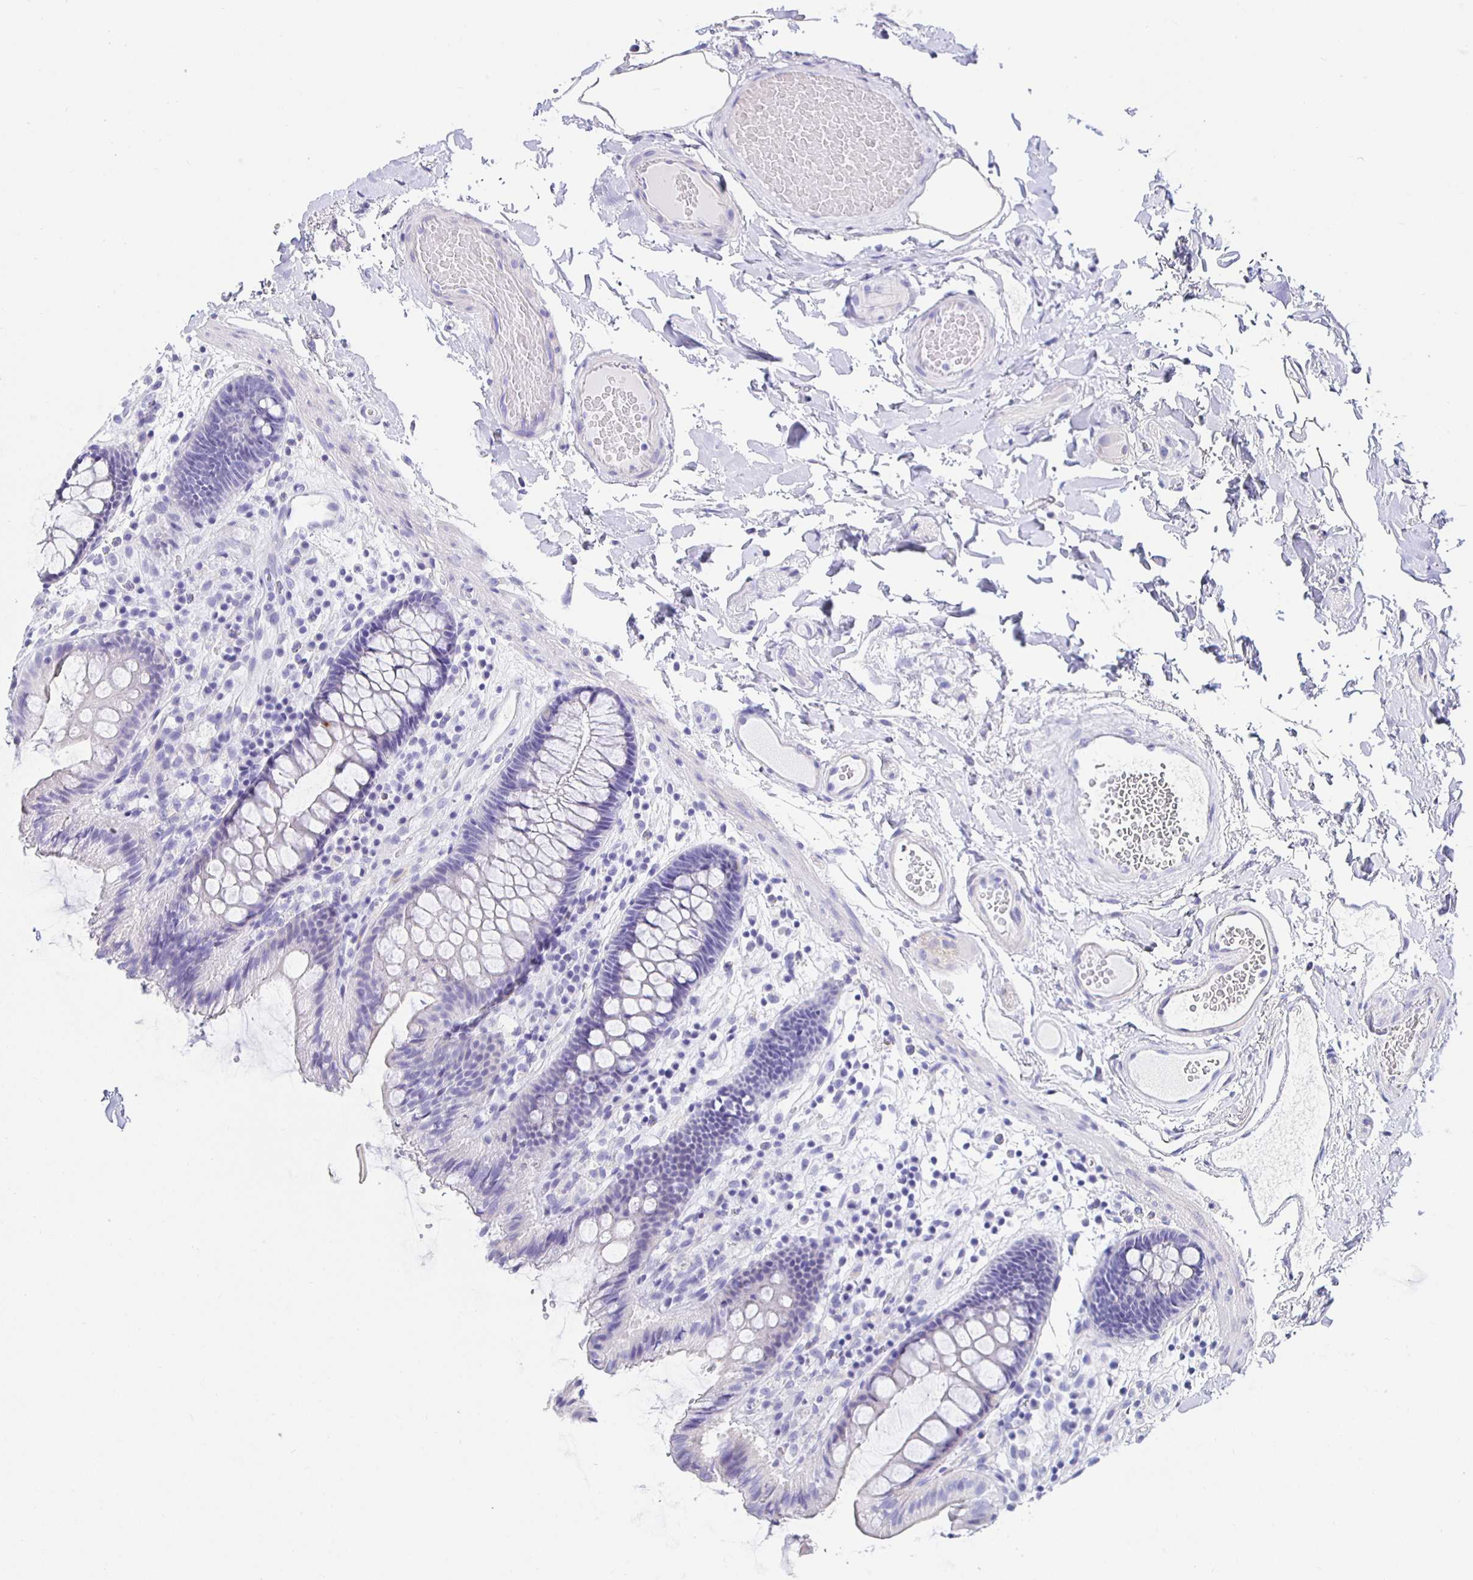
{"staining": {"intensity": "negative", "quantity": "none", "location": "none"}, "tissue": "colon", "cell_type": "Endothelial cells", "image_type": "normal", "snomed": [{"axis": "morphology", "description": "Normal tissue, NOS"}, {"axis": "topography", "description": "Colon"}], "caption": "The immunohistochemistry (IHC) histopathology image has no significant expression in endothelial cells of colon. (Immunohistochemistry, brightfield microscopy, high magnification).", "gene": "HSPA4L", "patient": {"sex": "male", "age": 84}}